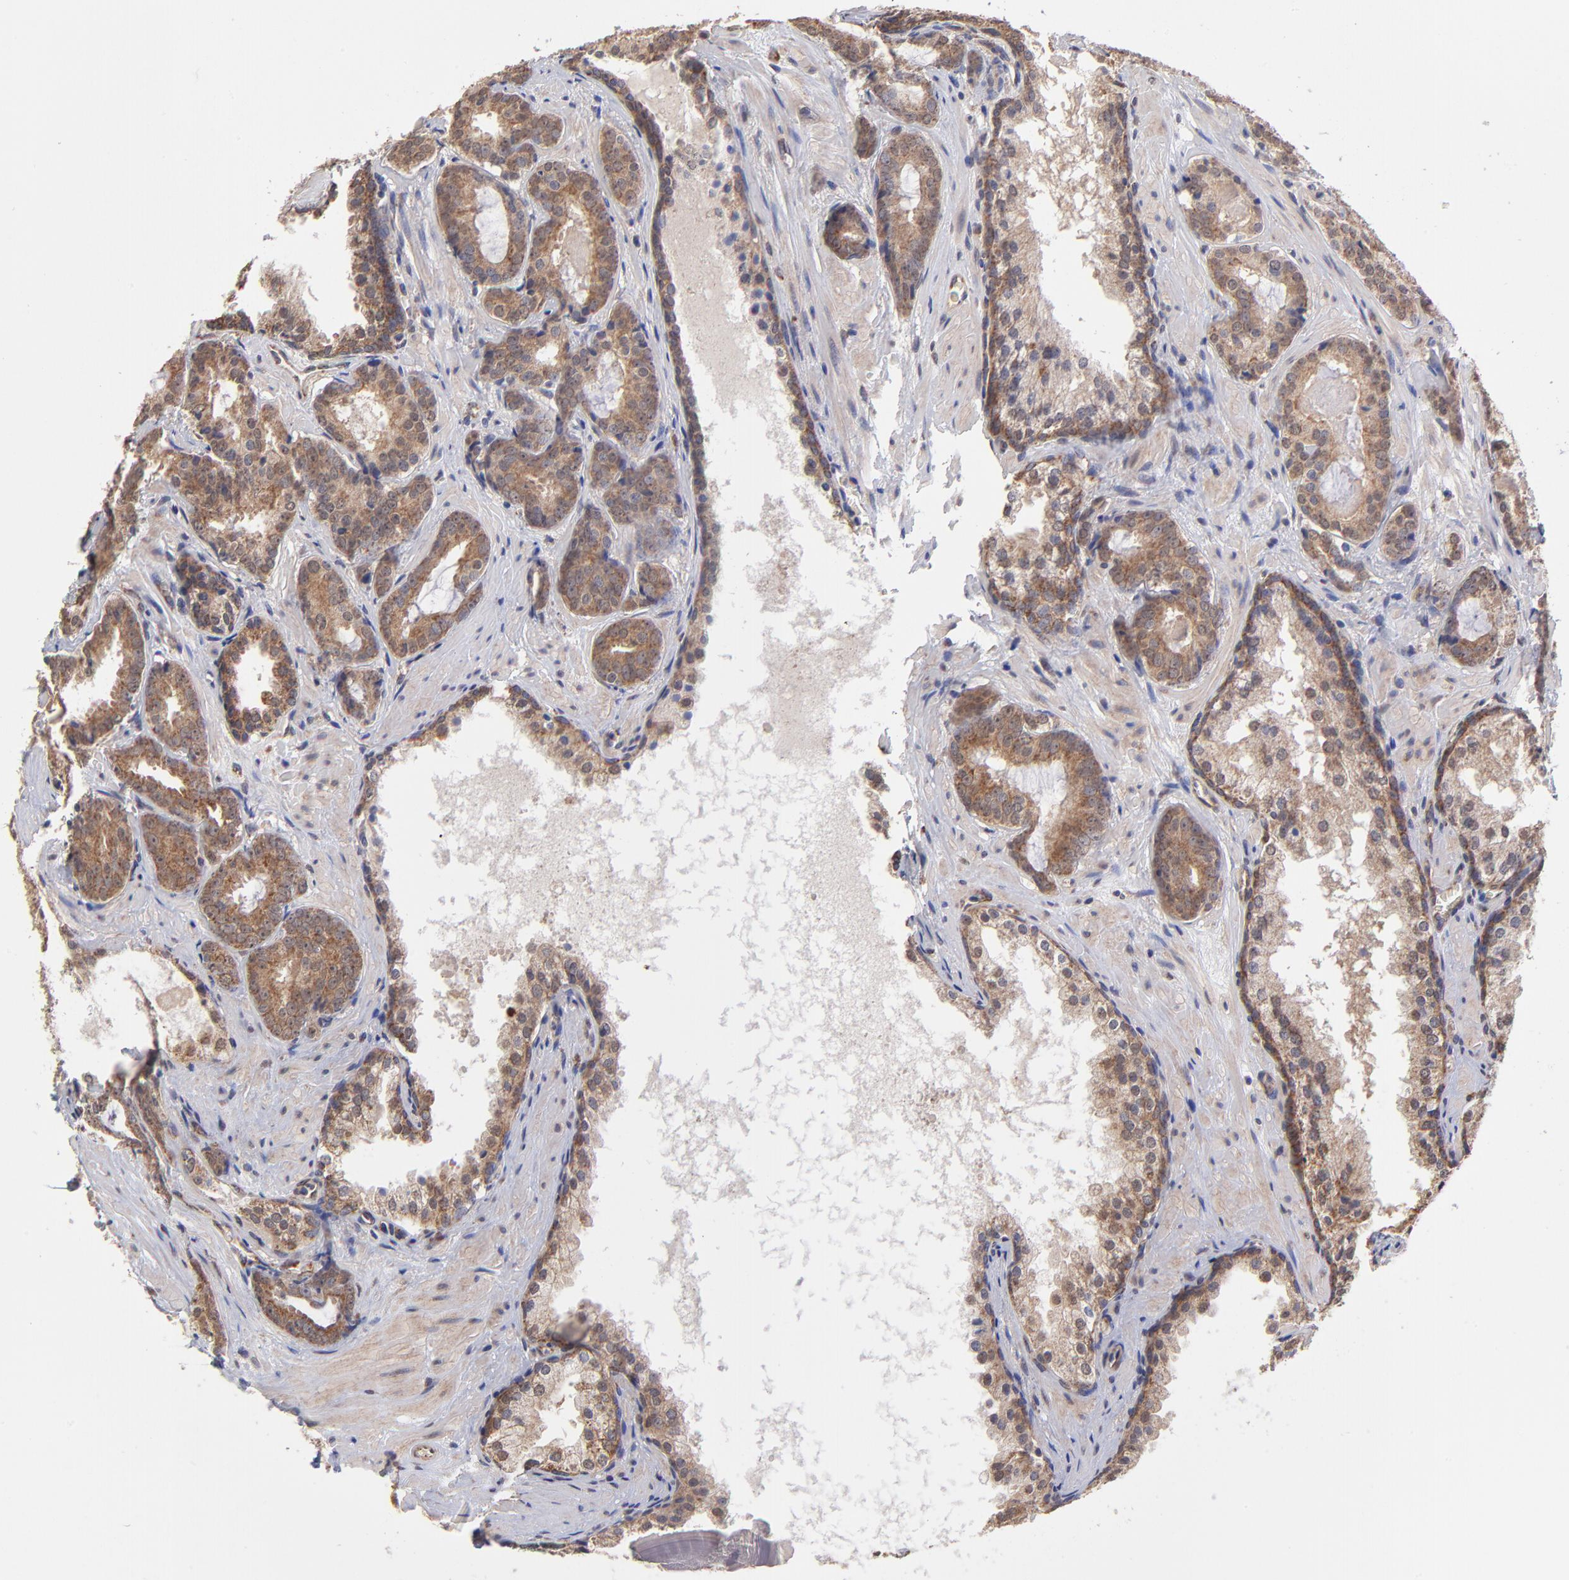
{"staining": {"intensity": "strong", "quantity": ">75%", "location": "cytoplasmic/membranous"}, "tissue": "prostate cancer", "cell_type": "Tumor cells", "image_type": "cancer", "snomed": [{"axis": "morphology", "description": "Adenocarcinoma, Medium grade"}, {"axis": "topography", "description": "Prostate"}], "caption": "Human prostate cancer (medium-grade adenocarcinoma) stained for a protein (brown) displays strong cytoplasmic/membranous positive staining in about >75% of tumor cells.", "gene": "UBE2H", "patient": {"sex": "male", "age": 64}}